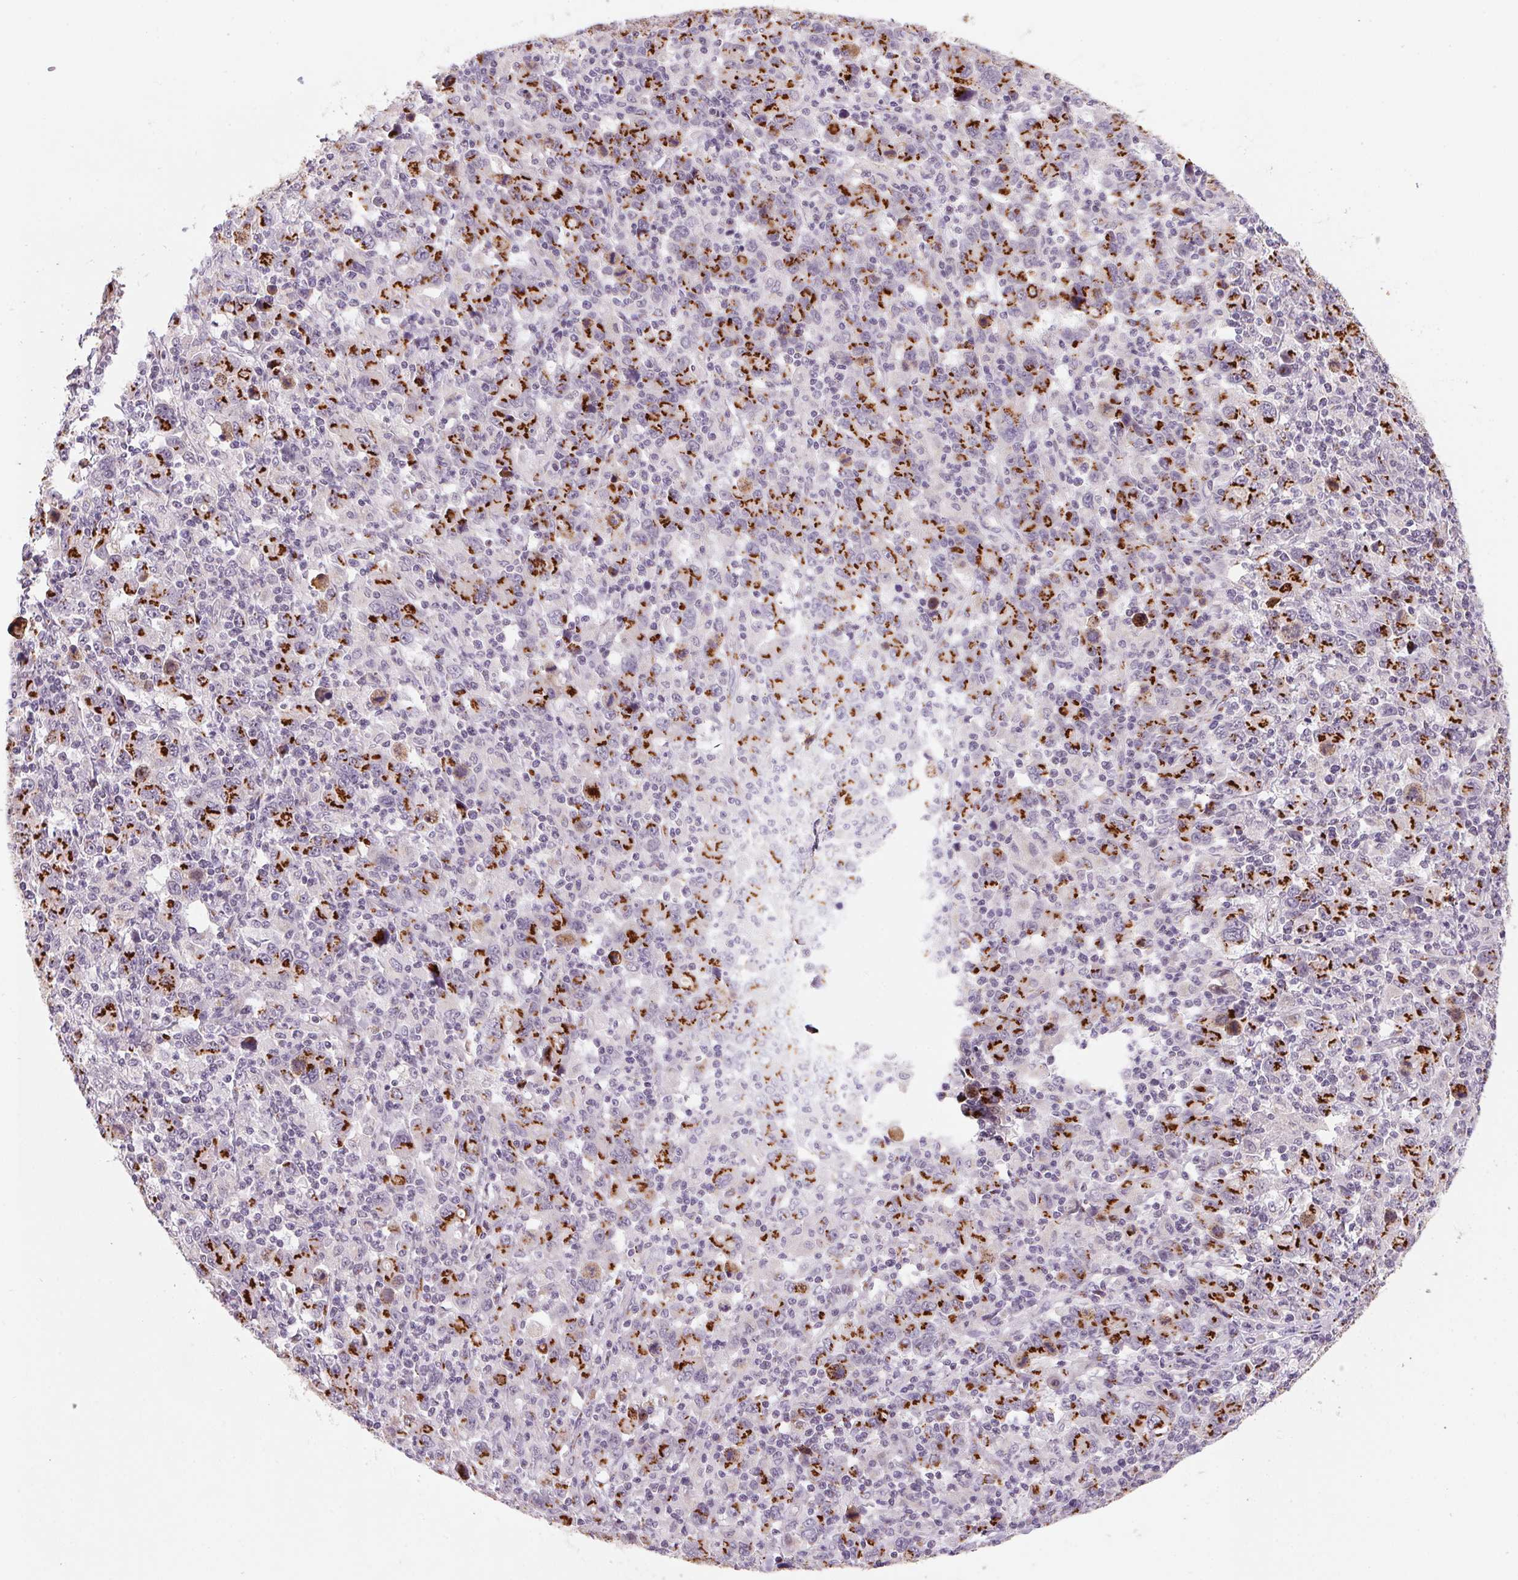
{"staining": {"intensity": "strong", "quantity": "25%-75%", "location": "cytoplasmic/membranous"}, "tissue": "stomach cancer", "cell_type": "Tumor cells", "image_type": "cancer", "snomed": [{"axis": "morphology", "description": "Adenocarcinoma, NOS"}, {"axis": "topography", "description": "Stomach, upper"}], "caption": "This photomicrograph displays immunohistochemistry (IHC) staining of adenocarcinoma (stomach), with high strong cytoplasmic/membranous positivity in approximately 25%-75% of tumor cells.", "gene": "RAB22A", "patient": {"sex": "male", "age": 69}}